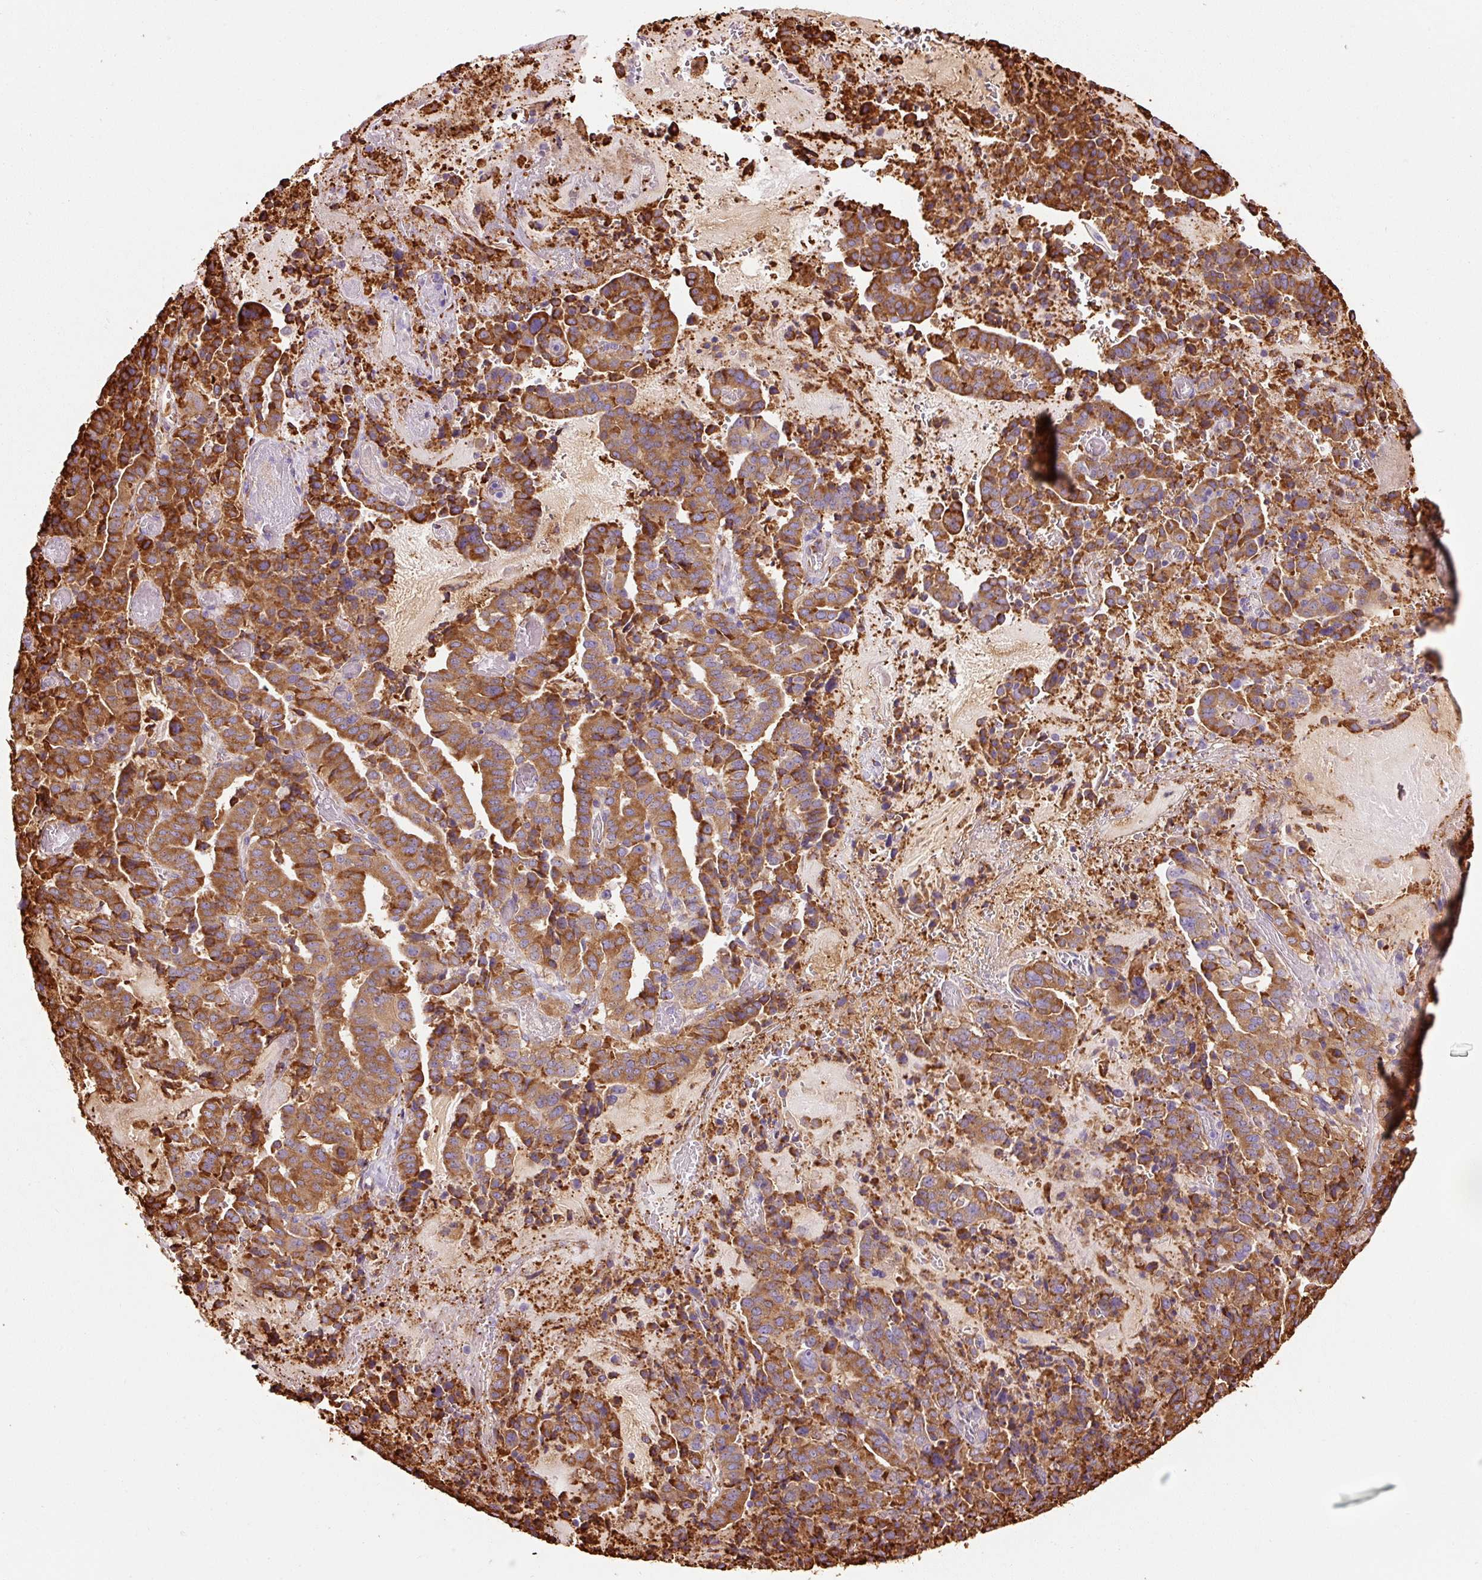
{"staining": {"intensity": "strong", "quantity": ">75%", "location": "cytoplasmic/membranous"}, "tissue": "stomach cancer", "cell_type": "Tumor cells", "image_type": "cancer", "snomed": [{"axis": "morphology", "description": "Adenocarcinoma, NOS"}, {"axis": "topography", "description": "Stomach"}], "caption": "Tumor cells show strong cytoplasmic/membranous staining in about >75% of cells in stomach cancer (adenocarcinoma). (Brightfield microscopy of DAB IHC at high magnification).", "gene": "KLC1", "patient": {"sex": "male", "age": 48}}